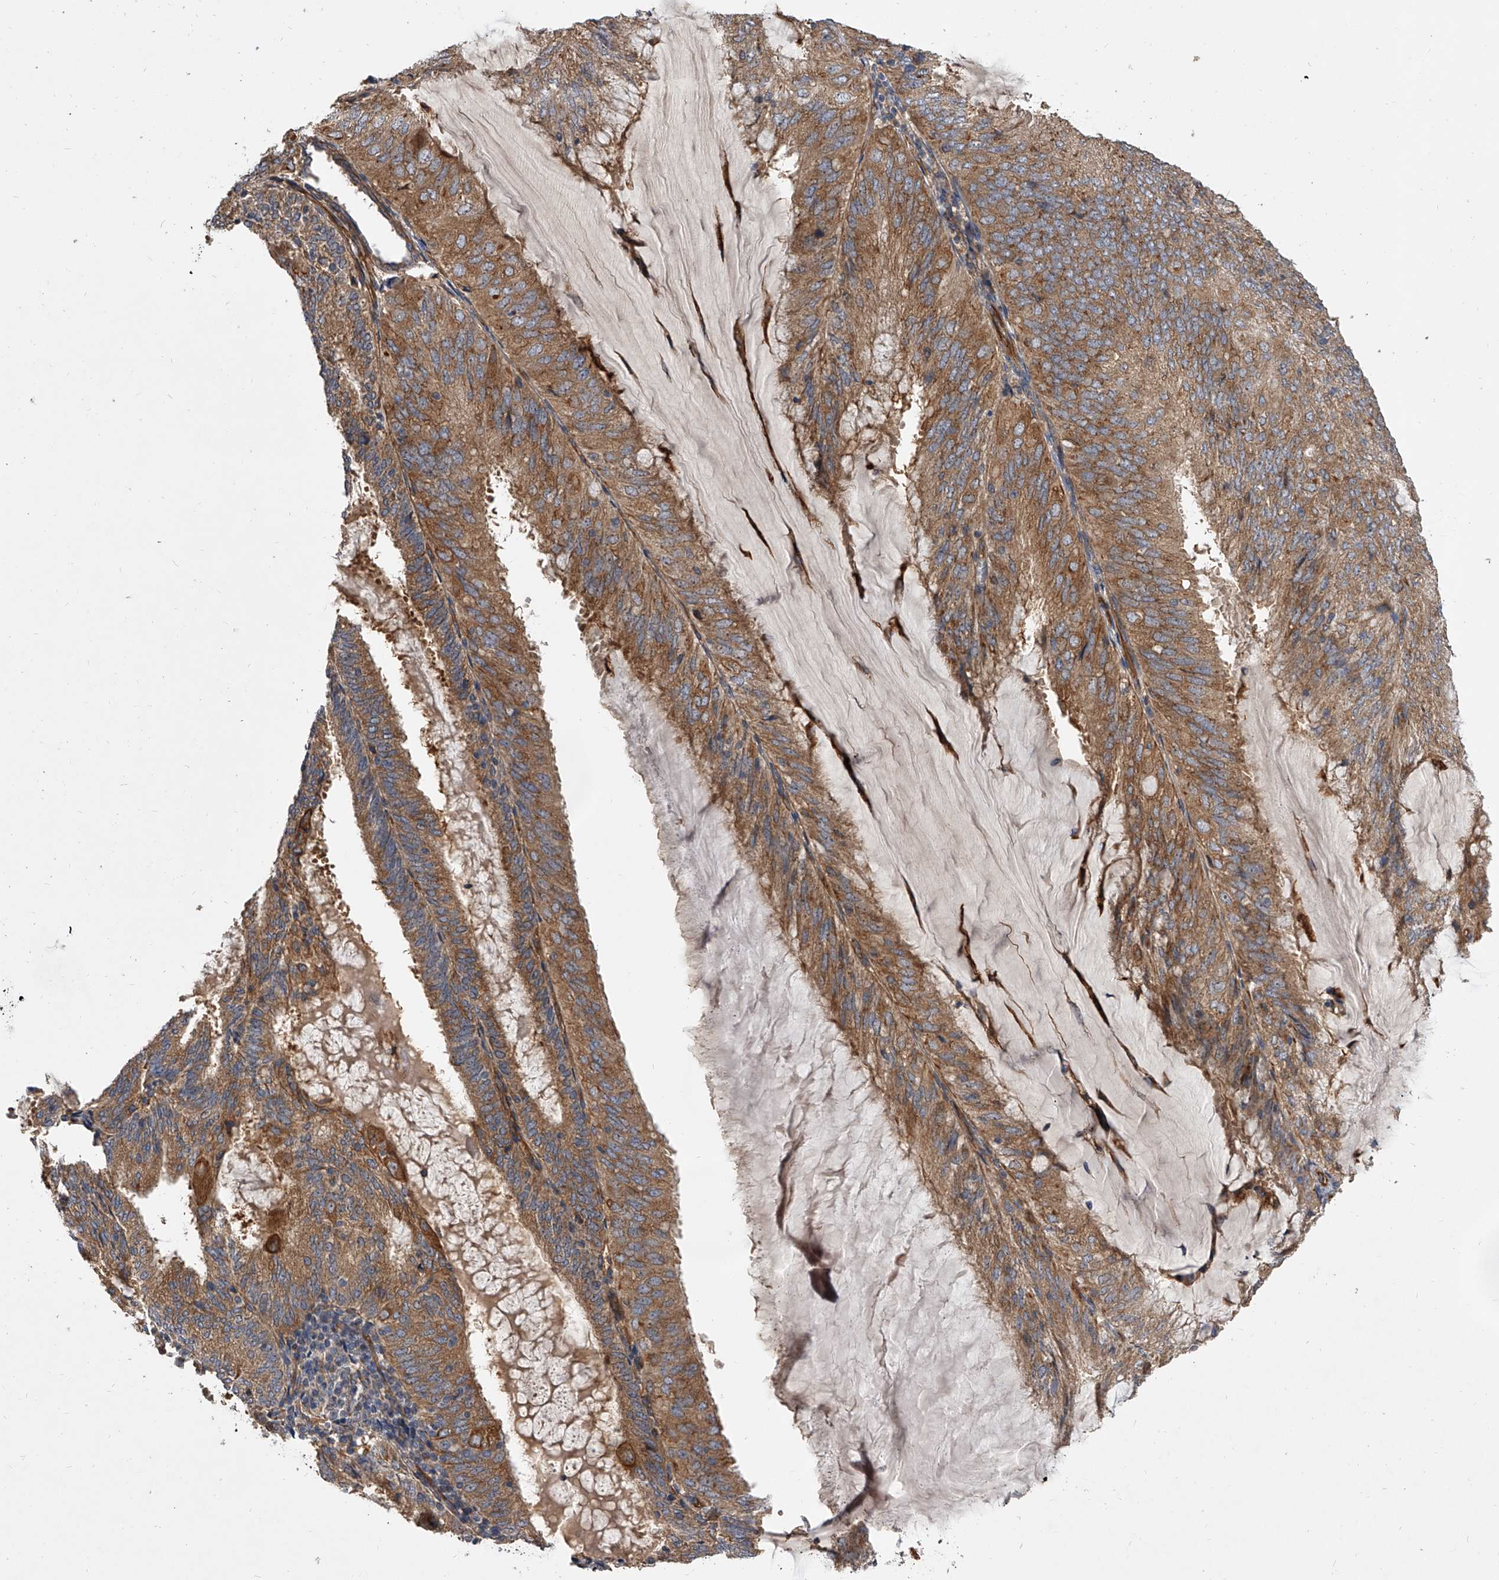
{"staining": {"intensity": "moderate", "quantity": ">75%", "location": "cytoplasmic/membranous"}, "tissue": "endometrial cancer", "cell_type": "Tumor cells", "image_type": "cancer", "snomed": [{"axis": "morphology", "description": "Adenocarcinoma, NOS"}, {"axis": "topography", "description": "Endometrium"}], "caption": "There is medium levels of moderate cytoplasmic/membranous staining in tumor cells of endometrial adenocarcinoma, as demonstrated by immunohistochemical staining (brown color).", "gene": "EXOC4", "patient": {"sex": "female", "age": 81}}